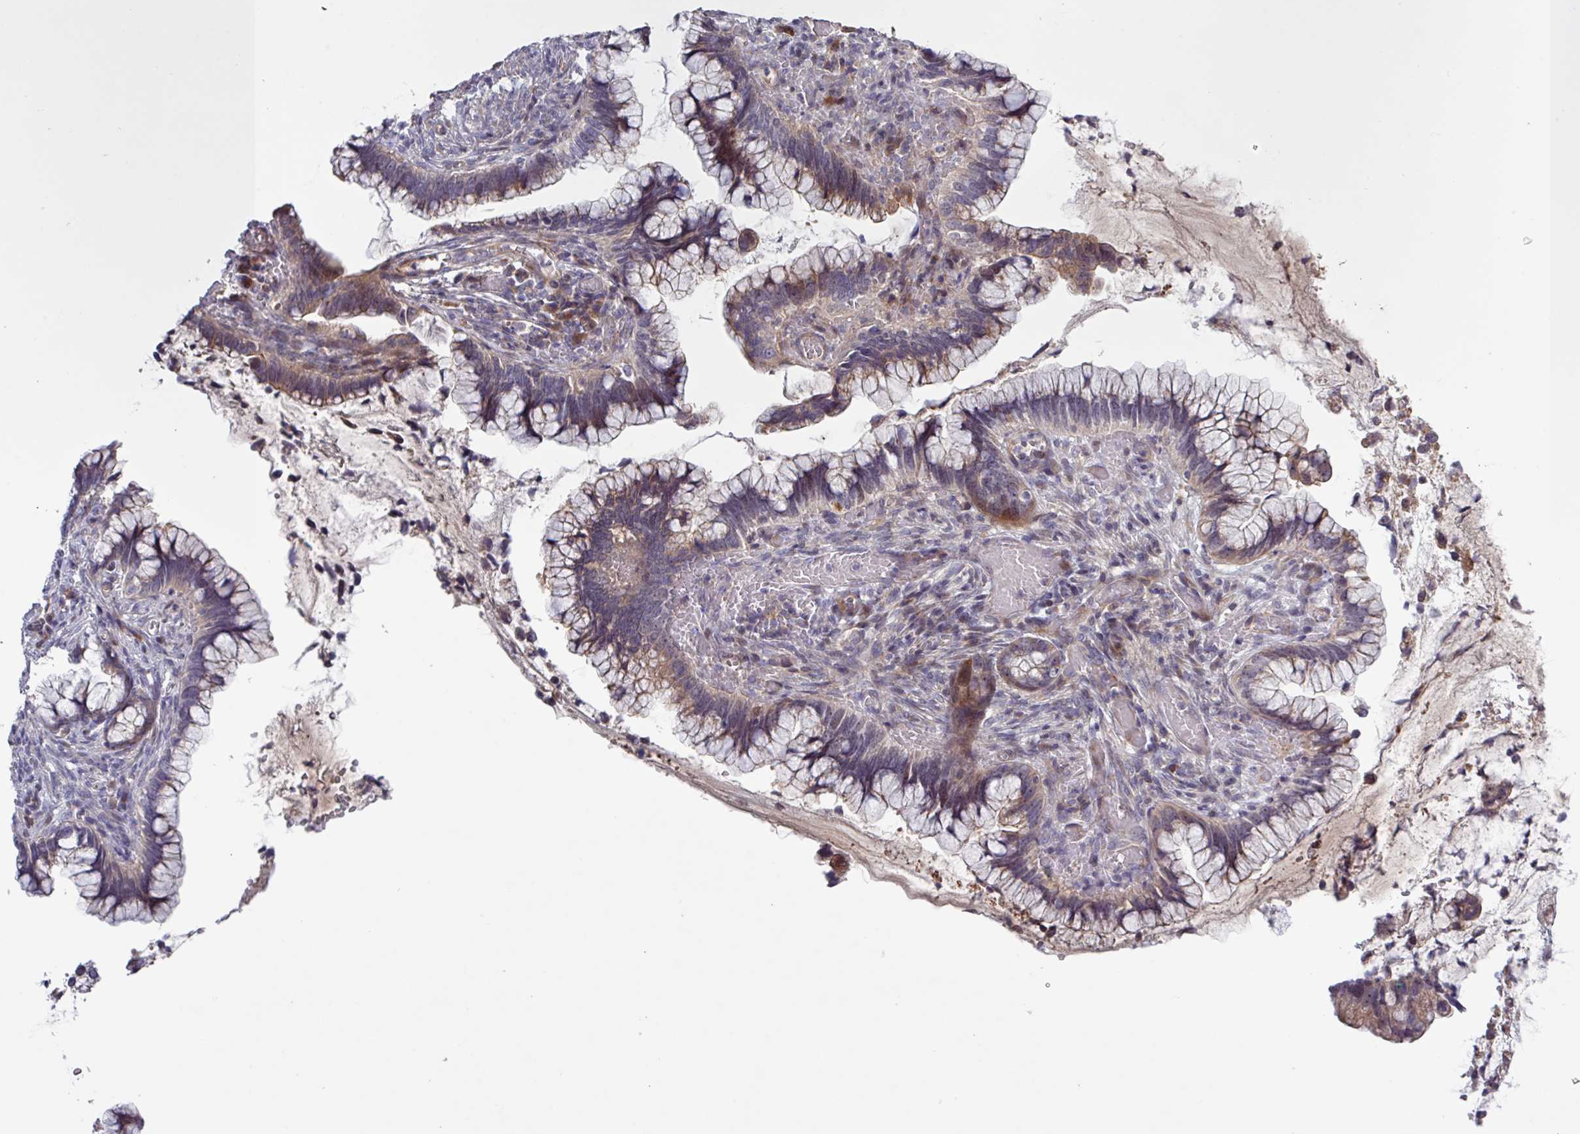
{"staining": {"intensity": "moderate", "quantity": "25%-75%", "location": "cytoplasmic/membranous"}, "tissue": "cervical cancer", "cell_type": "Tumor cells", "image_type": "cancer", "snomed": [{"axis": "morphology", "description": "Adenocarcinoma, NOS"}, {"axis": "topography", "description": "Cervix"}], "caption": "Approximately 25%-75% of tumor cells in adenocarcinoma (cervical) show moderate cytoplasmic/membranous protein positivity as visualized by brown immunohistochemical staining.", "gene": "TNFSF12", "patient": {"sex": "female", "age": 44}}